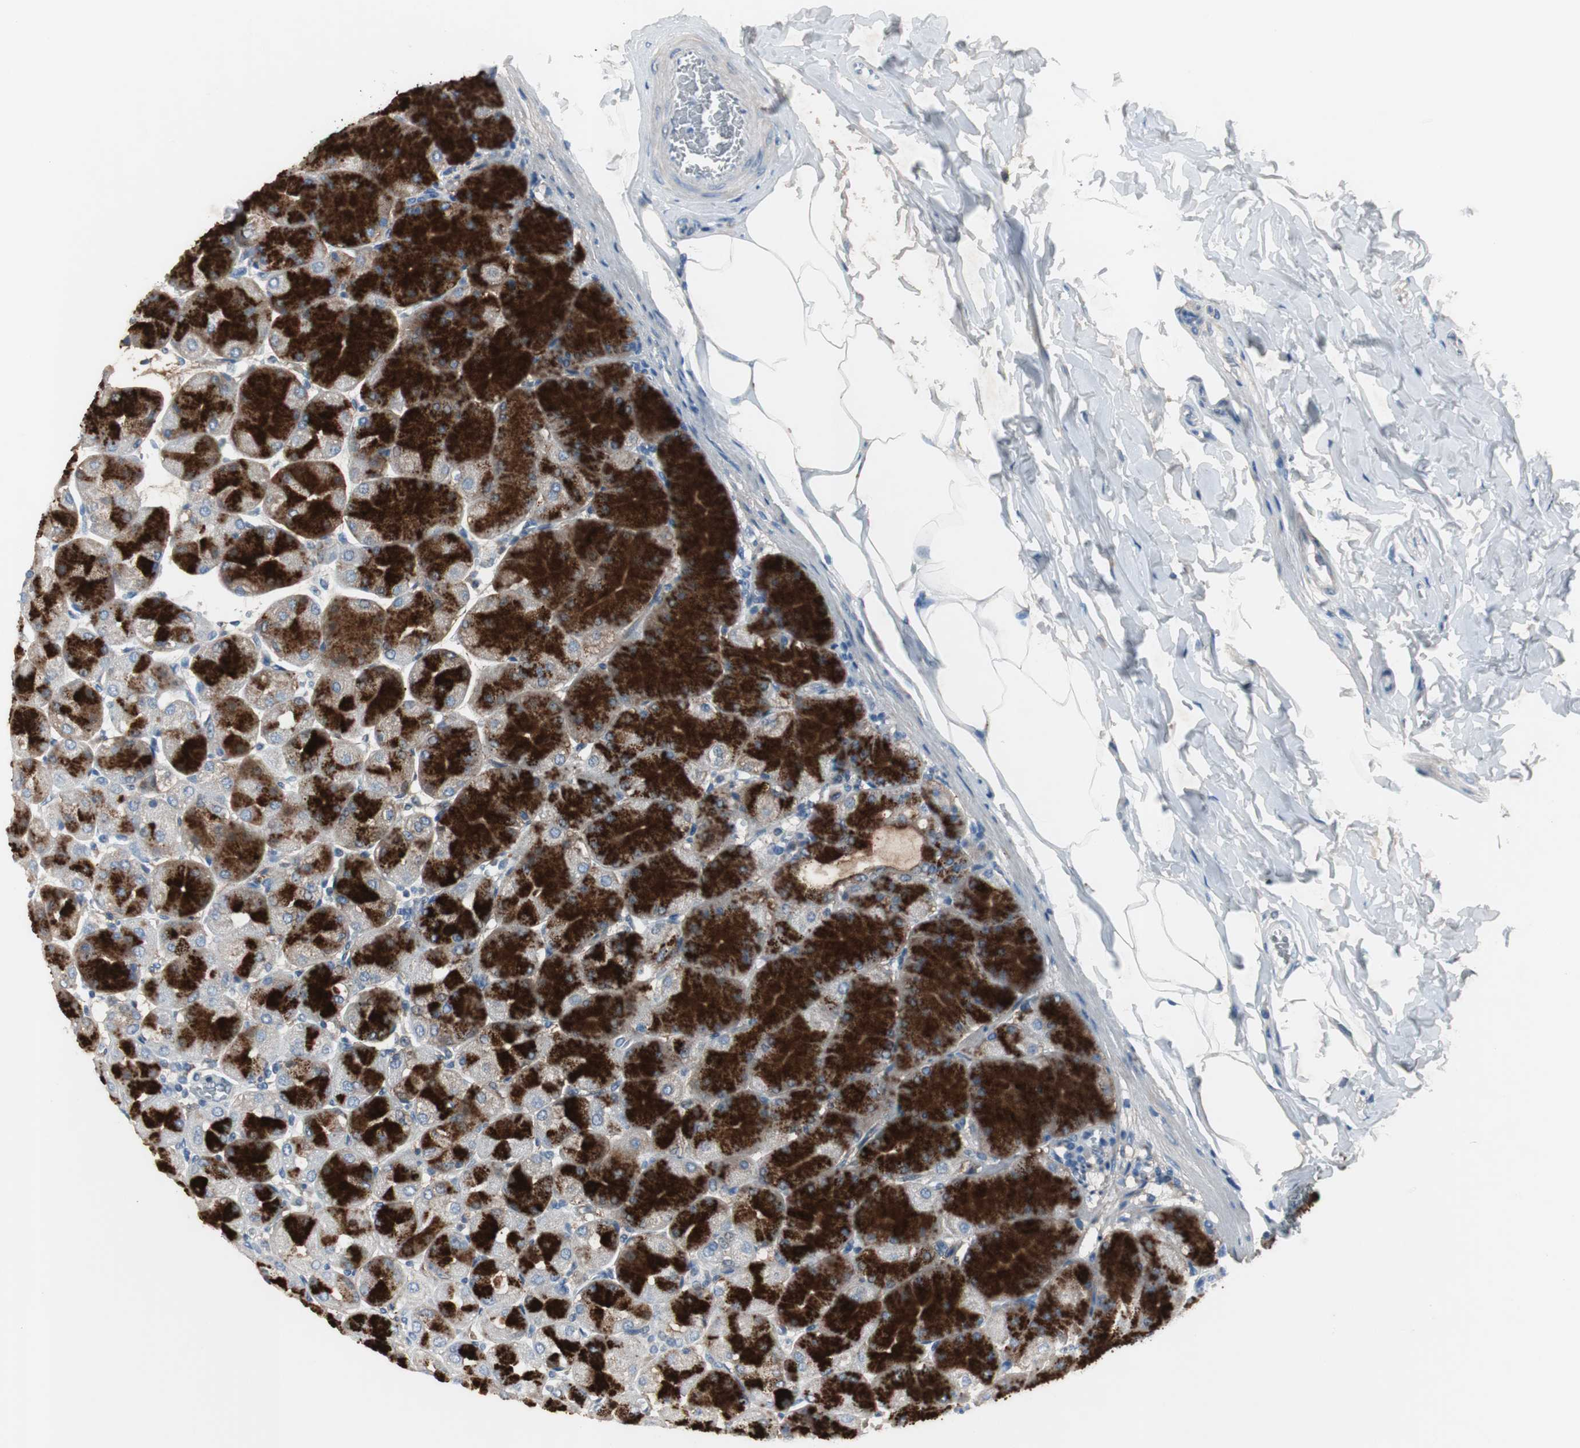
{"staining": {"intensity": "strong", "quantity": "25%-75%", "location": "cytoplasmic/membranous"}, "tissue": "stomach", "cell_type": "Glandular cells", "image_type": "normal", "snomed": [{"axis": "morphology", "description": "Normal tissue, NOS"}, {"axis": "topography", "description": "Stomach, upper"}], "caption": "A photomicrograph showing strong cytoplasmic/membranous staining in about 25%-75% of glandular cells in unremarkable stomach, as visualized by brown immunohistochemical staining.", "gene": "PCYT1B", "patient": {"sex": "female", "age": 56}}